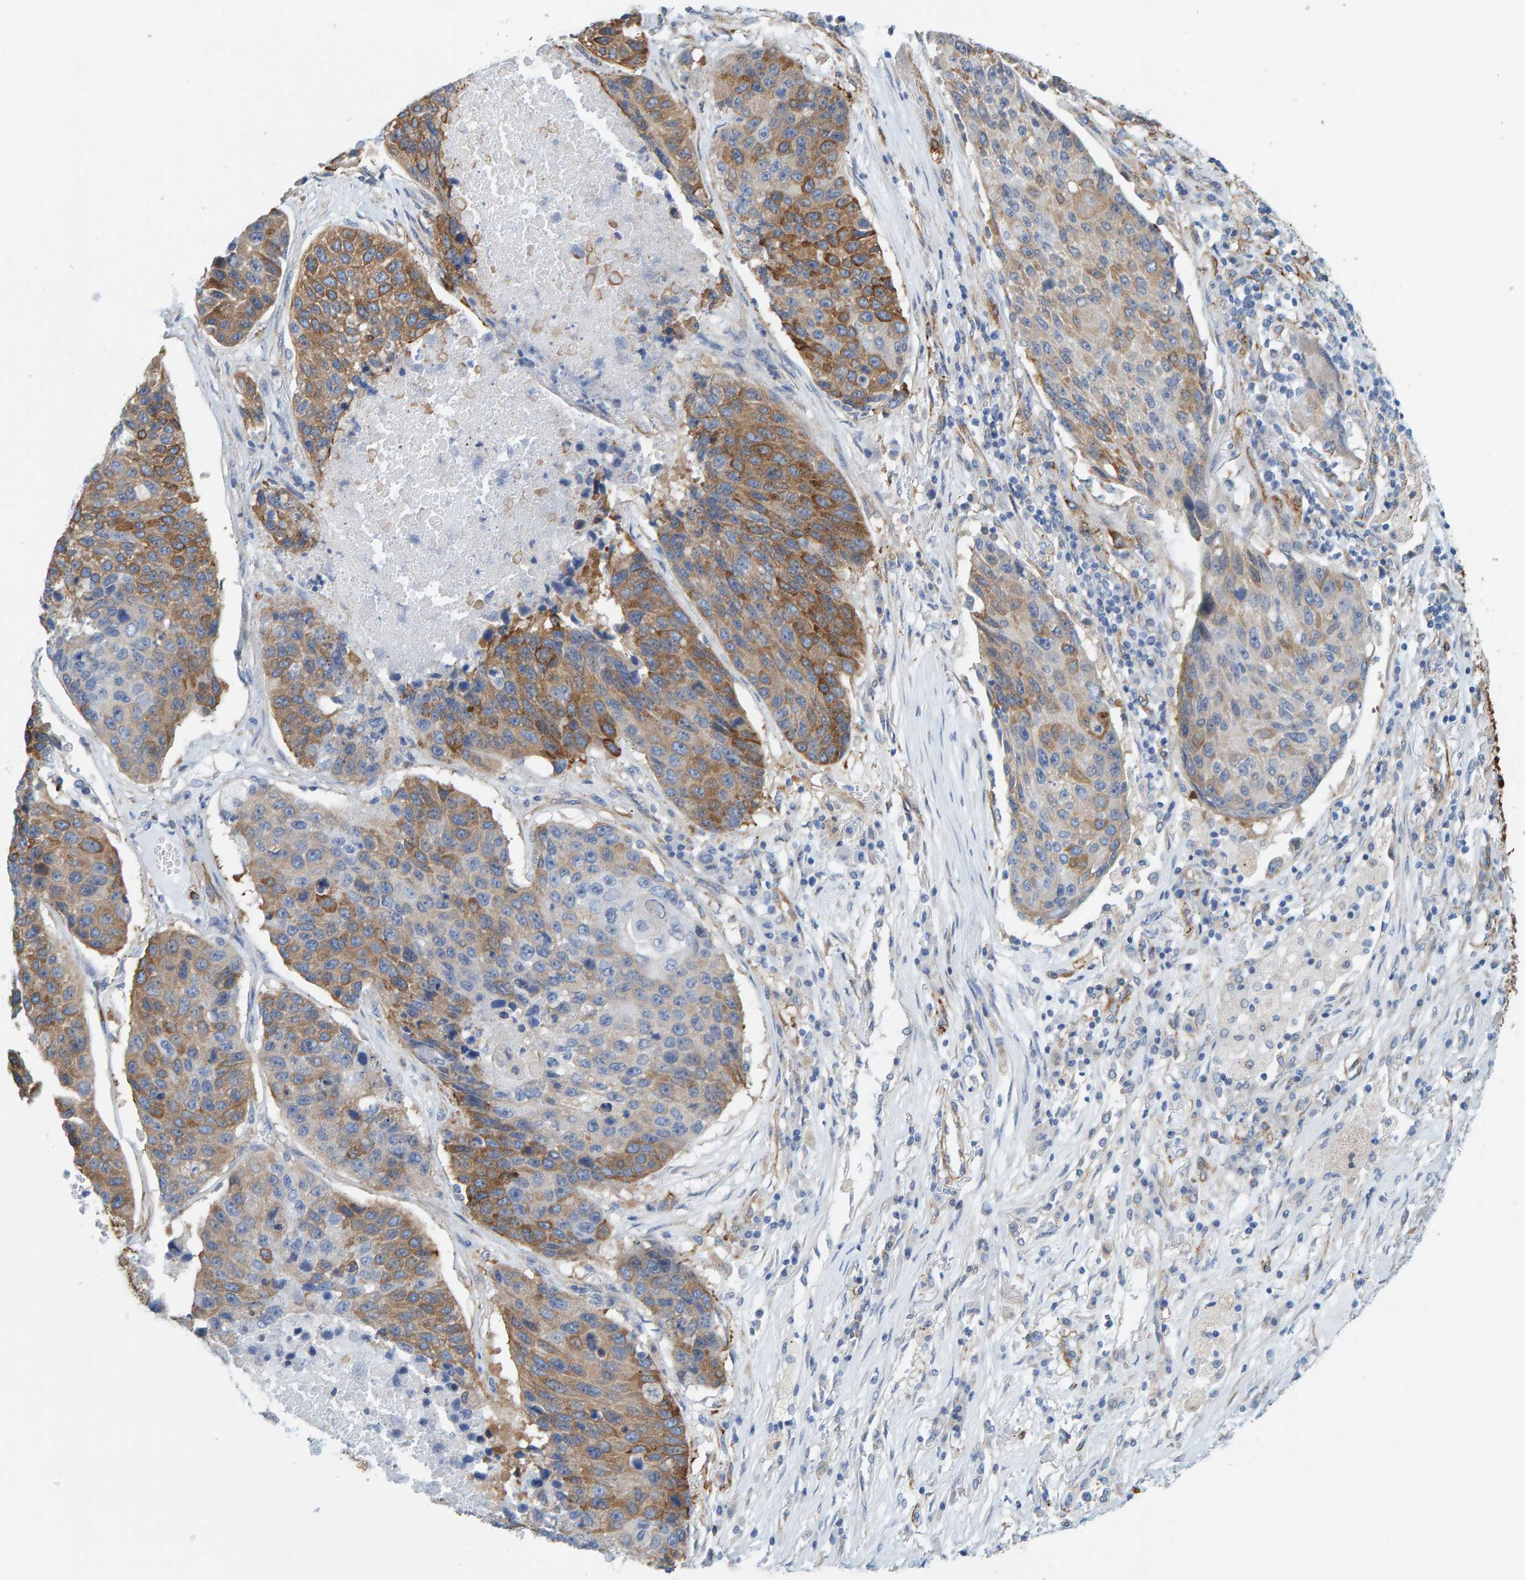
{"staining": {"intensity": "moderate", "quantity": ">75%", "location": "cytoplasmic/membranous"}, "tissue": "lung cancer", "cell_type": "Tumor cells", "image_type": "cancer", "snomed": [{"axis": "morphology", "description": "Squamous cell carcinoma, NOS"}, {"axis": "topography", "description": "Lung"}], "caption": "Brown immunohistochemical staining in lung cancer (squamous cell carcinoma) shows moderate cytoplasmic/membranous positivity in about >75% of tumor cells. (Stains: DAB in brown, nuclei in blue, Microscopy: brightfield microscopy at high magnification).", "gene": "MAP1B", "patient": {"sex": "male", "age": 61}}